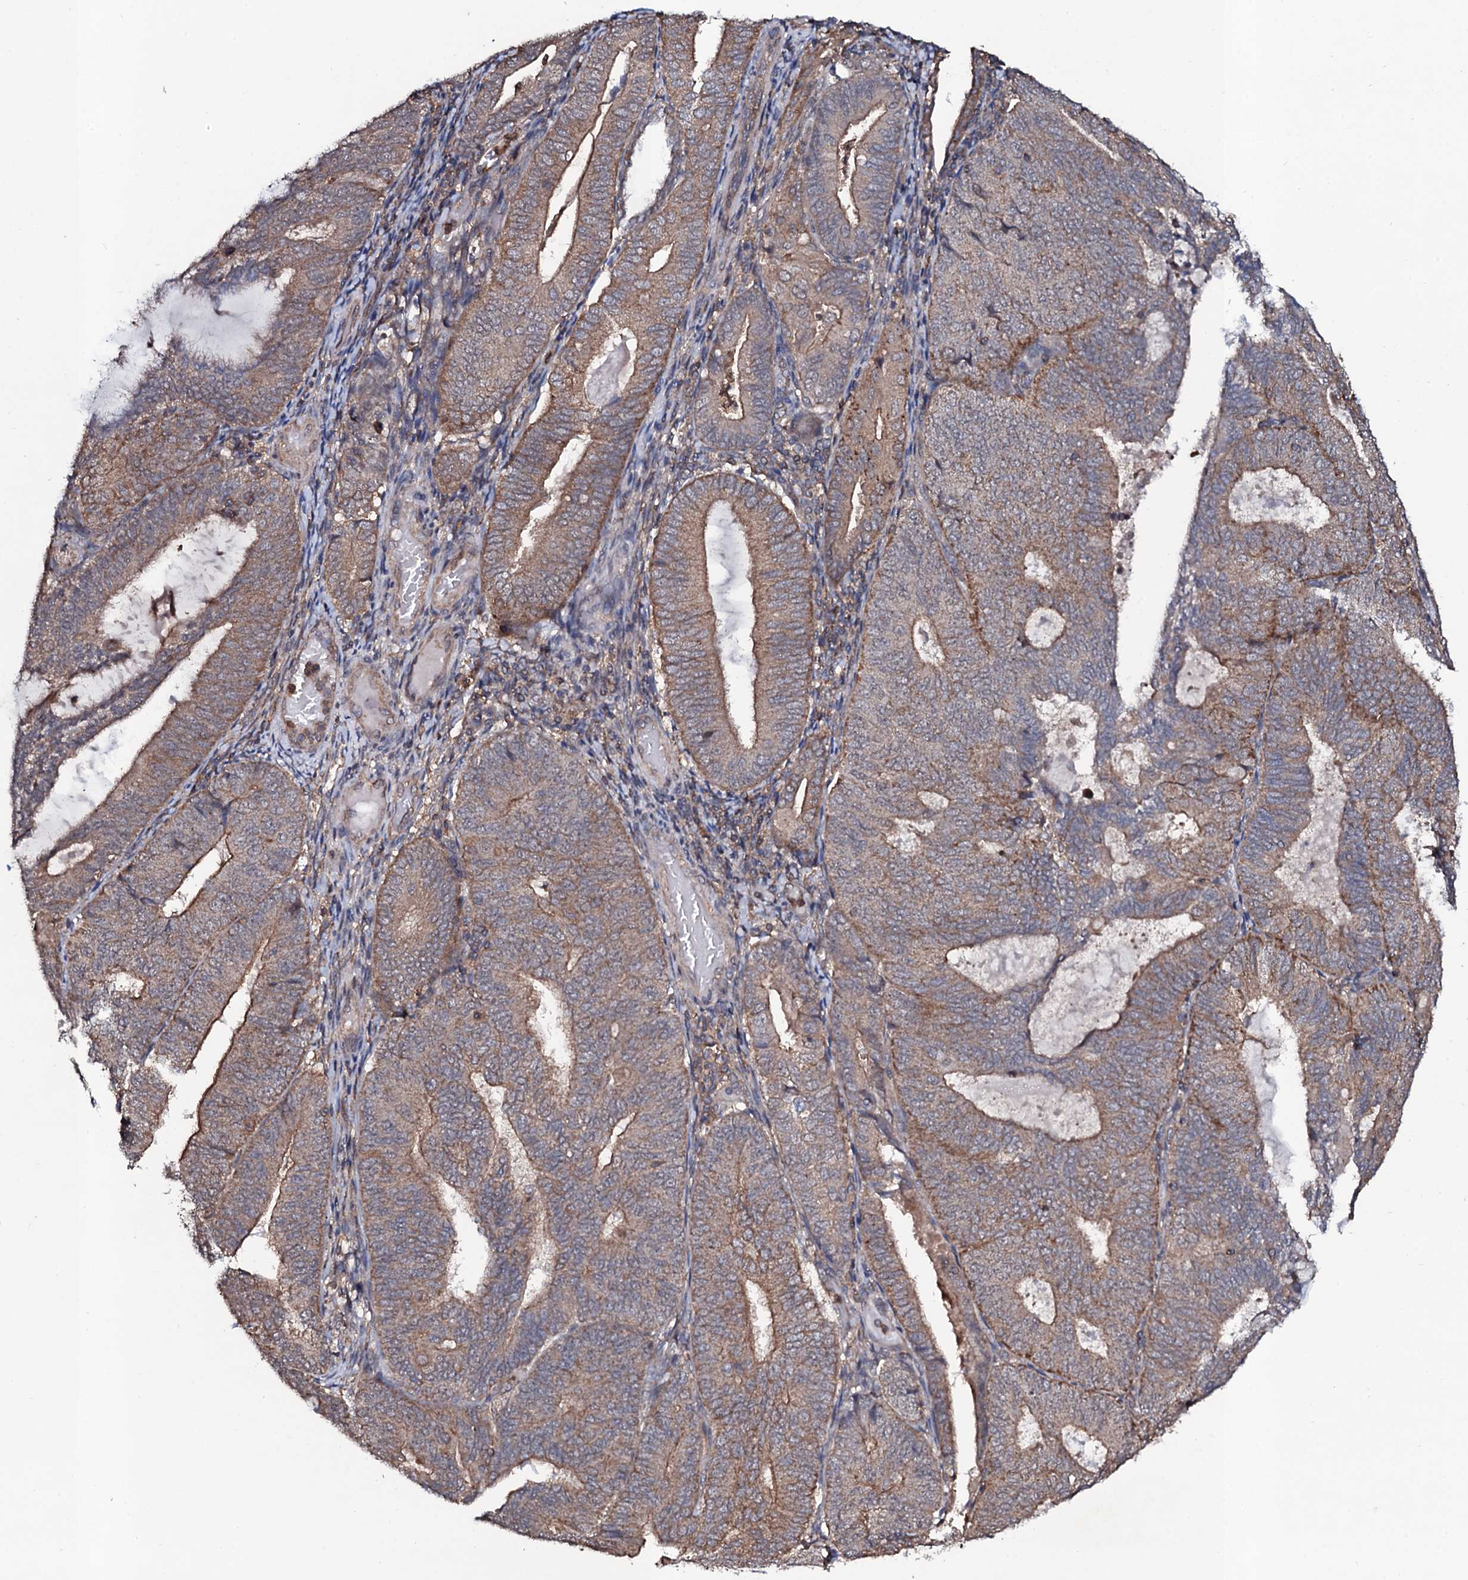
{"staining": {"intensity": "moderate", "quantity": ">75%", "location": "cytoplasmic/membranous"}, "tissue": "endometrial cancer", "cell_type": "Tumor cells", "image_type": "cancer", "snomed": [{"axis": "morphology", "description": "Adenocarcinoma, NOS"}, {"axis": "topography", "description": "Endometrium"}], "caption": "Endometrial cancer (adenocarcinoma) stained with immunohistochemistry shows moderate cytoplasmic/membranous staining in about >75% of tumor cells. (Stains: DAB in brown, nuclei in blue, Microscopy: brightfield microscopy at high magnification).", "gene": "COG6", "patient": {"sex": "female", "age": 81}}